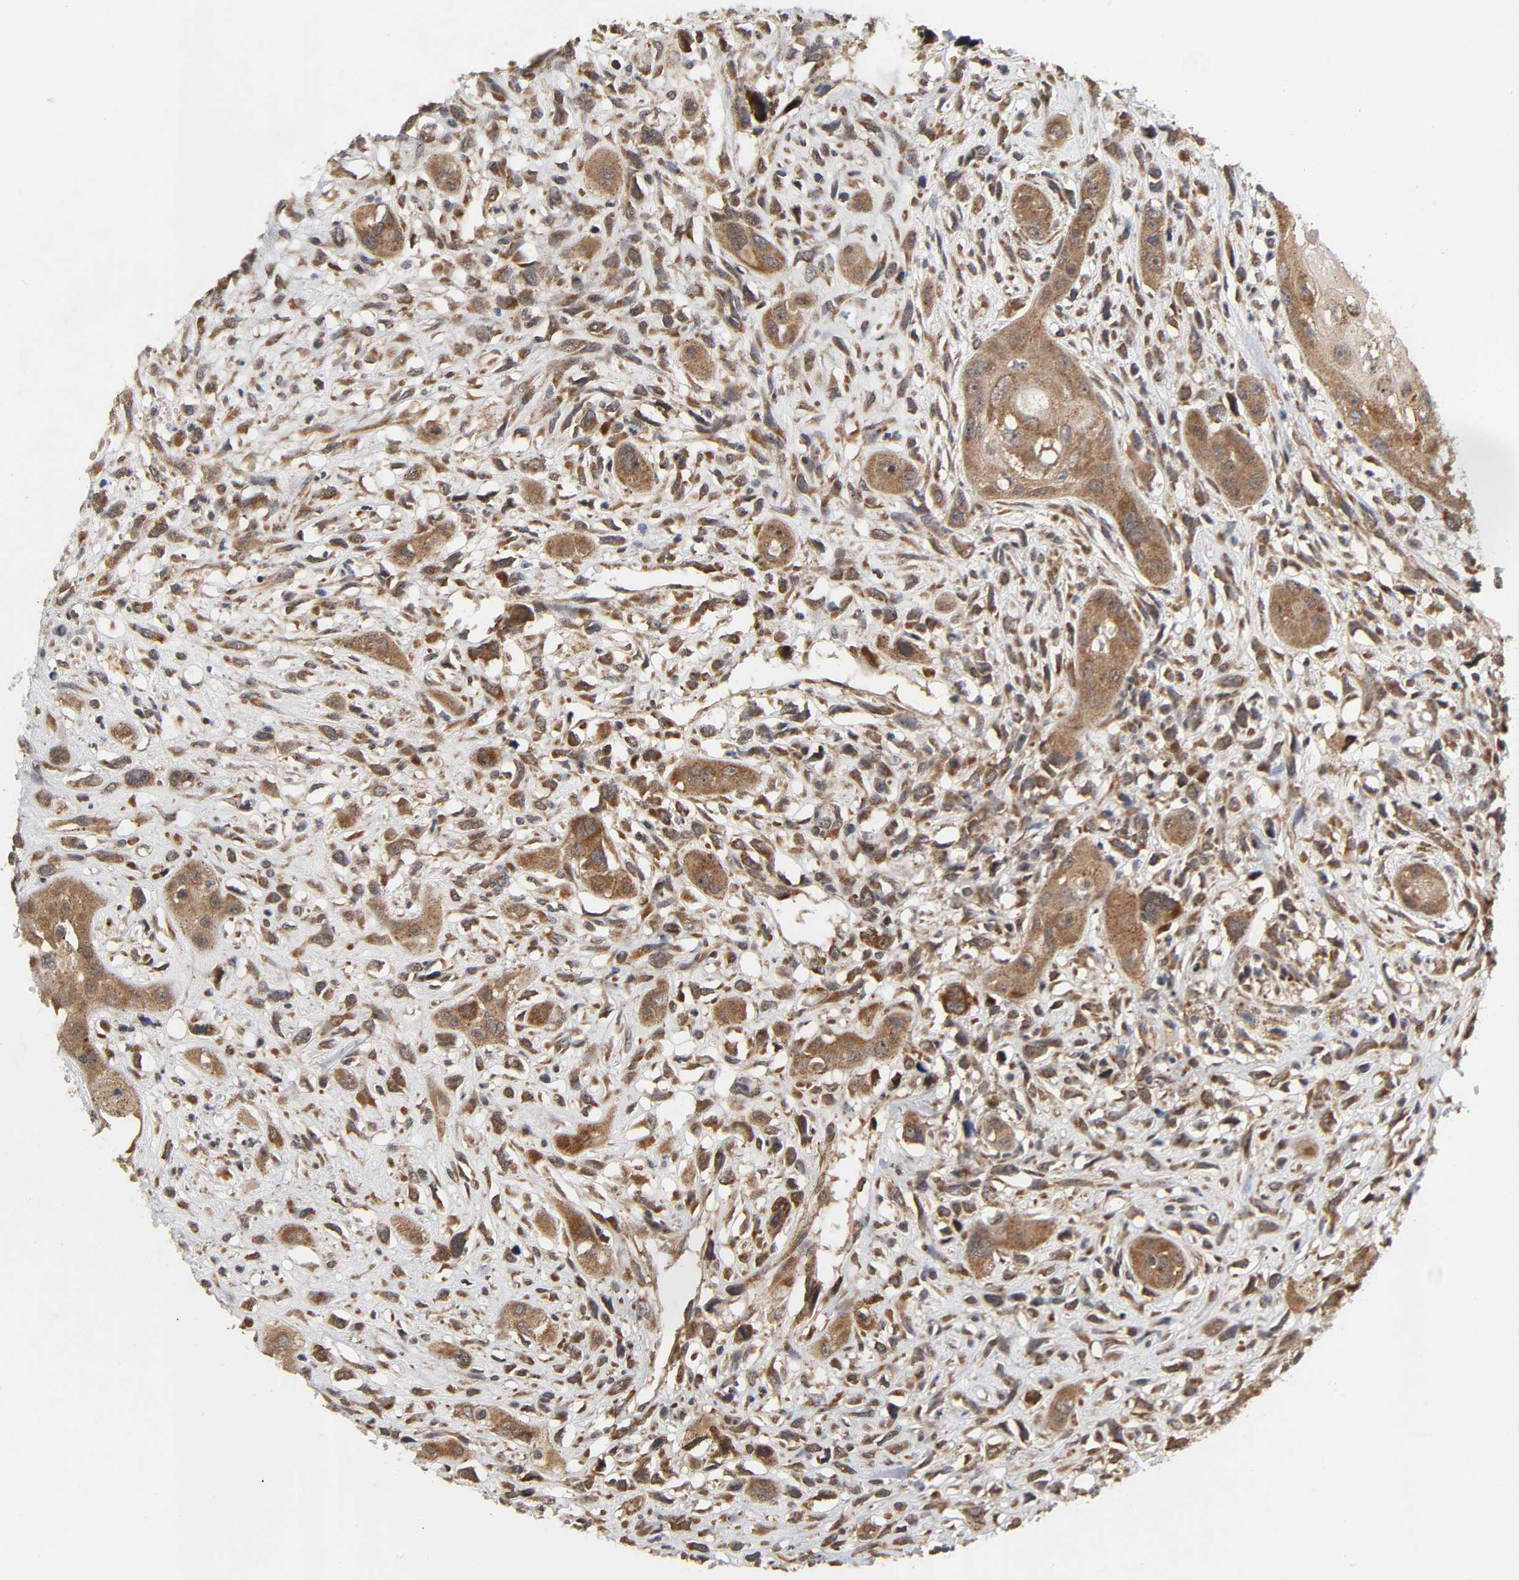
{"staining": {"intensity": "strong", "quantity": ">75%", "location": "cytoplasmic/membranous"}, "tissue": "head and neck cancer", "cell_type": "Tumor cells", "image_type": "cancer", "snomed": [{"axis": "morphology", "description": "Necrosis, NOS"}, {"axis": "morphology", "description": "Neoplasm, malignant, NOS"}, {"axis": "topography", "description": "Salivary gland"}, {"axis": "topography", "description": "Head-Neck"}], "caption": "Head and neck cancer stained with DAB immunohistochemistry displays high levels of strong cytoplasmic/membranous staining in about >75% of tumor cells.", "gene": "SLC30A9", "patient": {"sex": "male", "age": 43}}